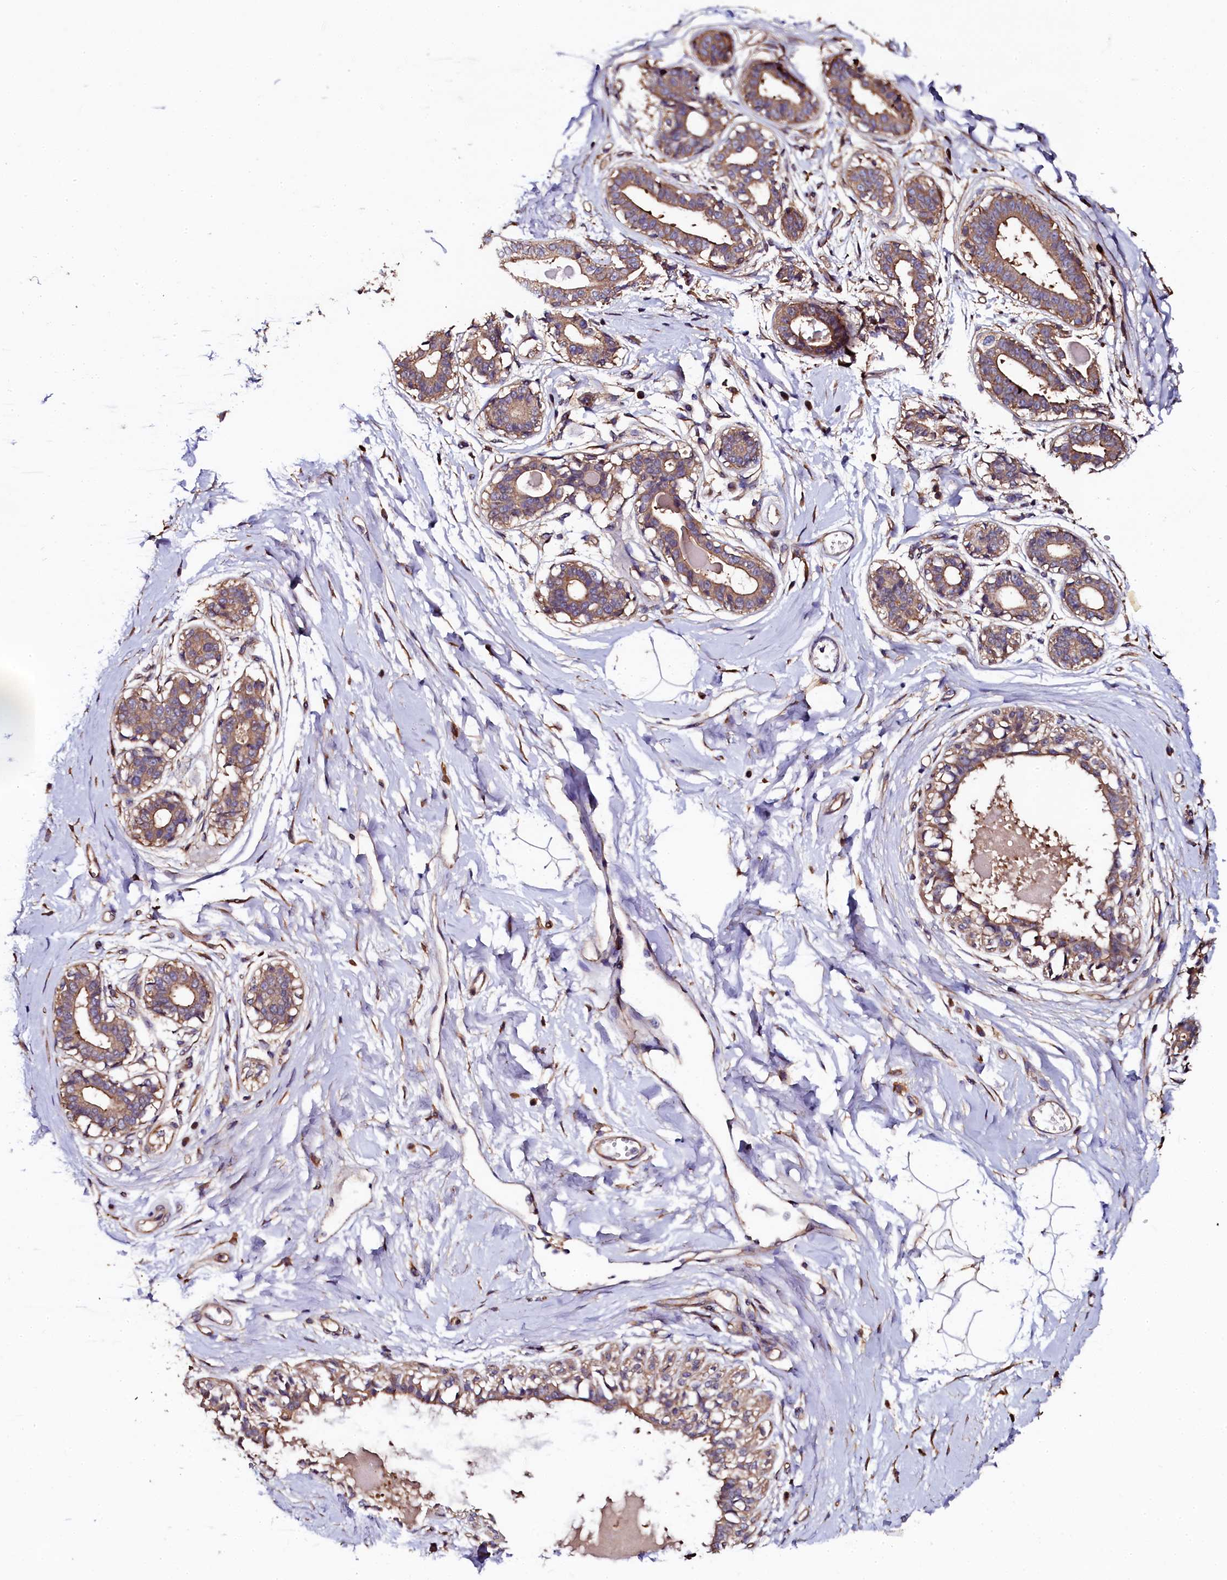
{"staining": {"intensity": "negative", "quantity": "none", "location": "none"}, "tissue": "breast", "cell_type": "Adipocytes", "image_type": "normal", "snomed": [{"axis": "morphology", "description": "Normal tissue, NOS"}, {"axis": "topography", "description": "Breast"}], "caption": "Protein analysis of unremarkable breast reveals no significant expression in adipocytes.", "gene": "APPL2", "patient": {"sex": "female", "age": 45}}